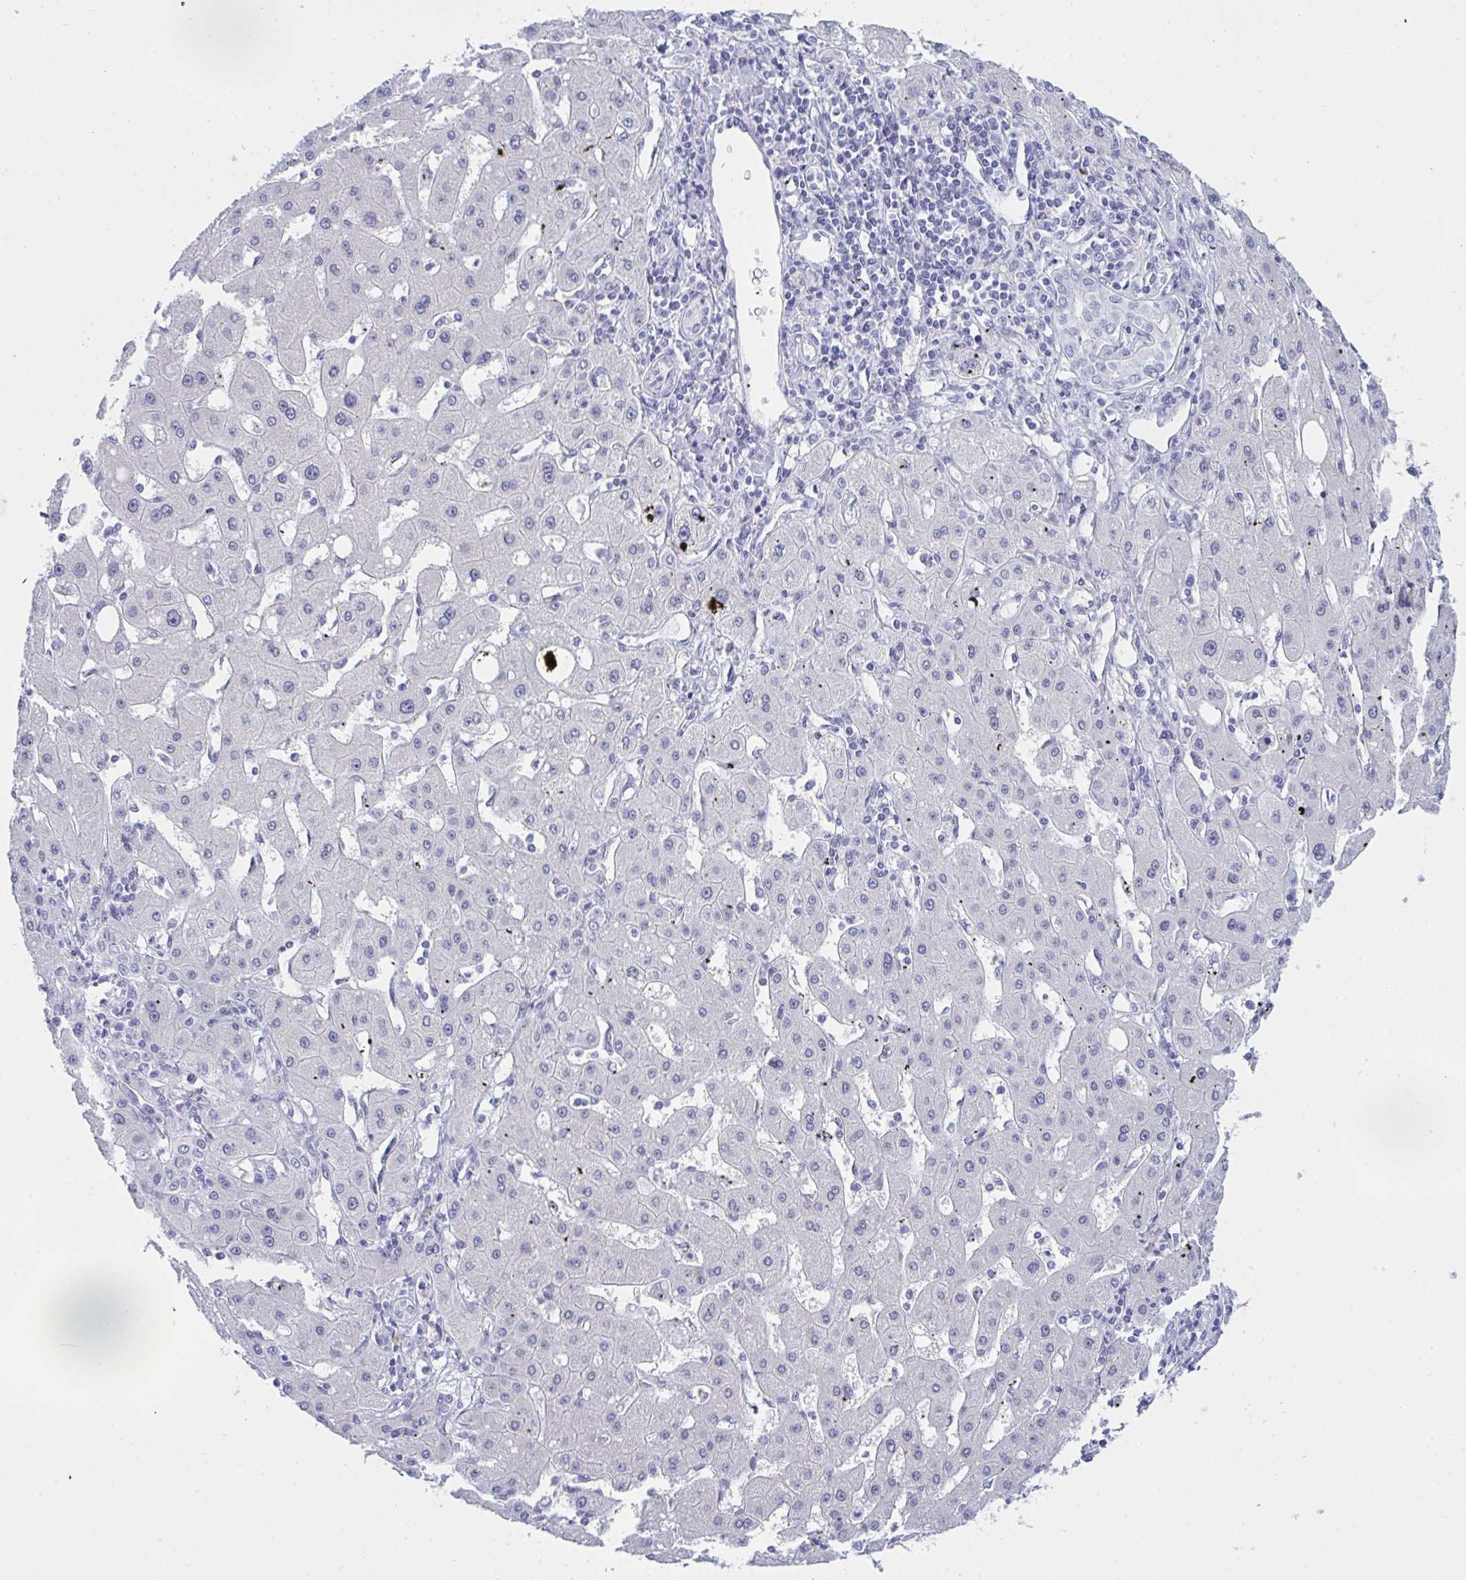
{"staining": {"intensity": "negative", "quantity": "none", "location": "none"}, "tissue": "liver cancer", "cell_type": "Tumor cells", "image_type": "cancer", "snomed": [{"axis": "morphology", "description": "Carcinoma, Hepatocellular, NOS"}, {"axis": "topography", "description": "Liver"}], "caption": "Image shows no significant protein positivity in tumor cells of liver cancer. (Stains: DAB (3,3'-diaminobenzidine) immunohistochemistry with hematoxylin counter stain, Microscopy: brightfield microscopy at high magnification).", "gene": "PRDM9", "patient": {"sex": "male", "age": 72}}